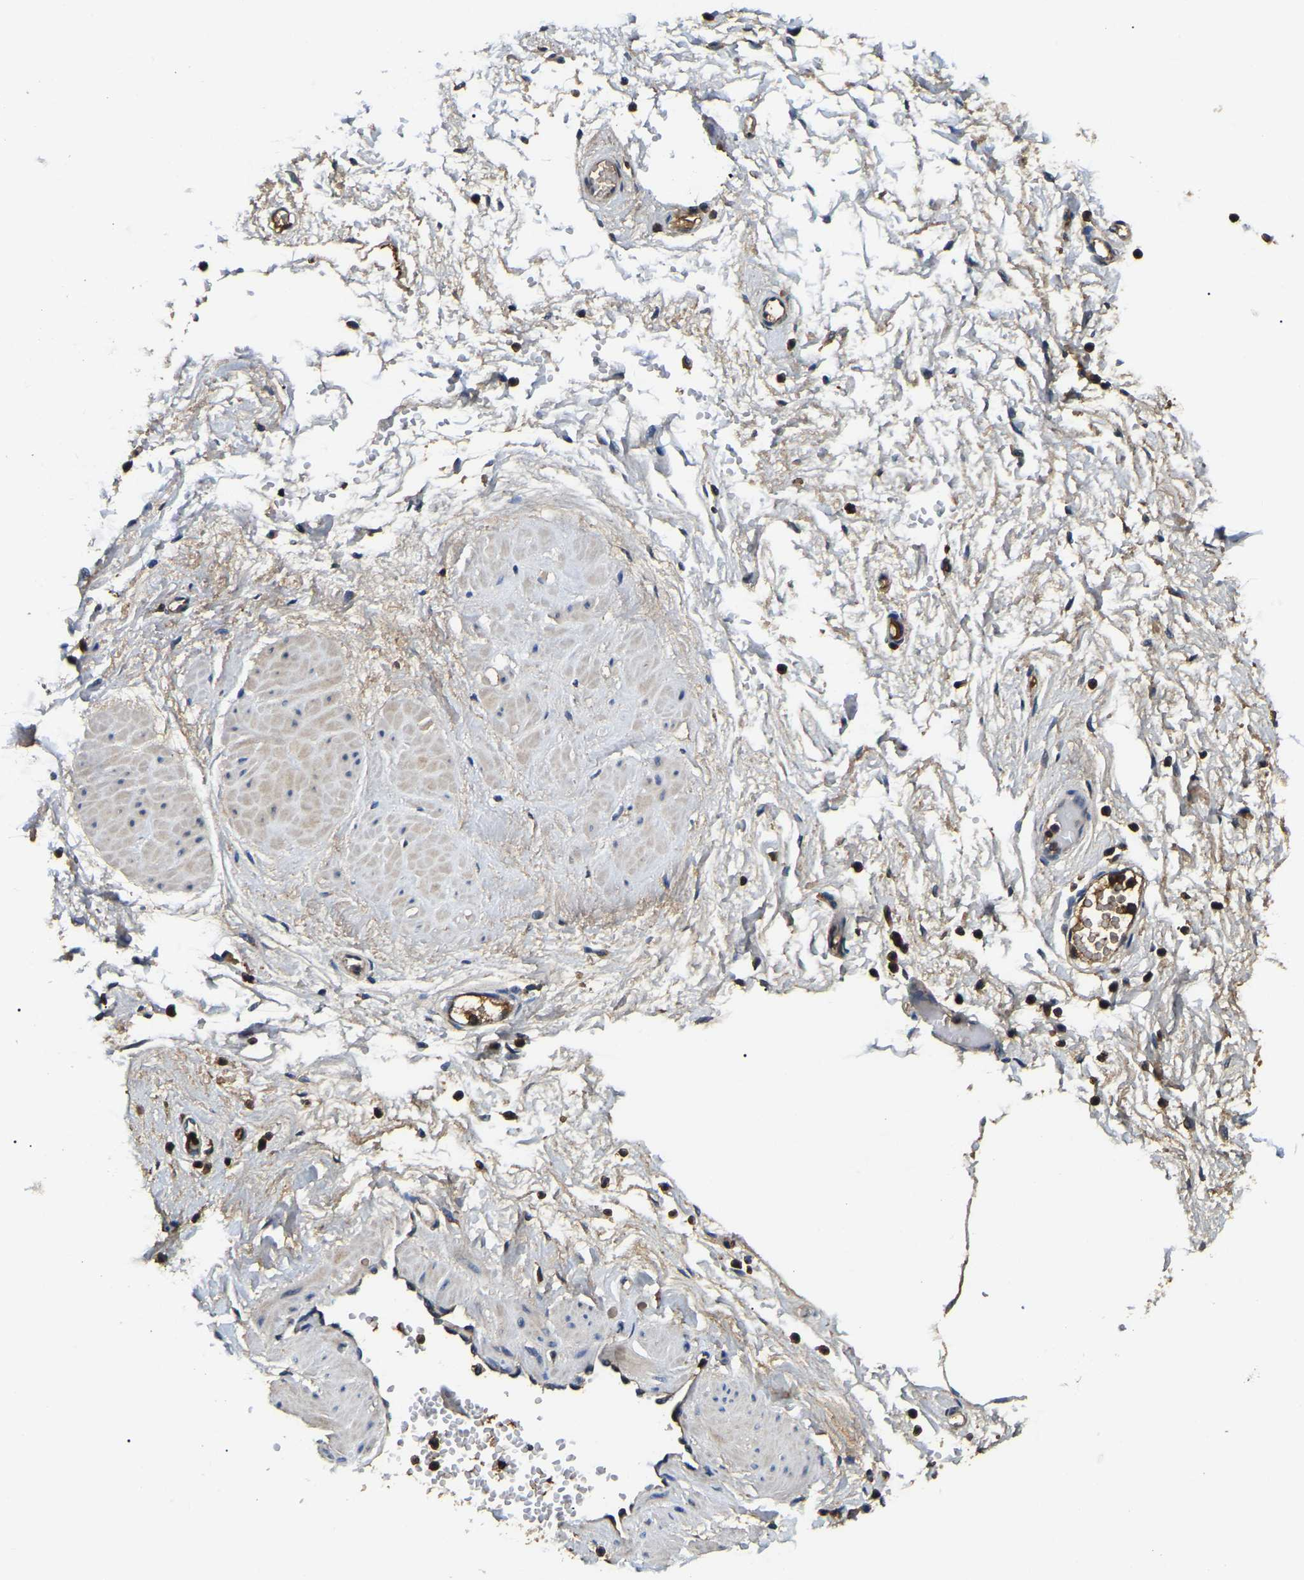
{"staining": {"intensity": "moderate", "quantity": ">75%", "location": "cytoplasmic/membranous"}, "tissue": "adipose tissue", "cell_type": "Adipocytes", "image_type": "normal", "snomed": [{"axis": "morphology", "description": "Normal tissue, NOS"}, {"axis": "topography", "description": "Soft tissue"}, {"axis": "topography", "description": "Vascular tissue"}], "caption": "The image displays staining of normal adipose tissue, revealing moderate cytoplasmic/membranous protein positivity (brown color) within adipocytes.", "gene": "SMPD2", "patient": {"sex": "female", "age": 35}}